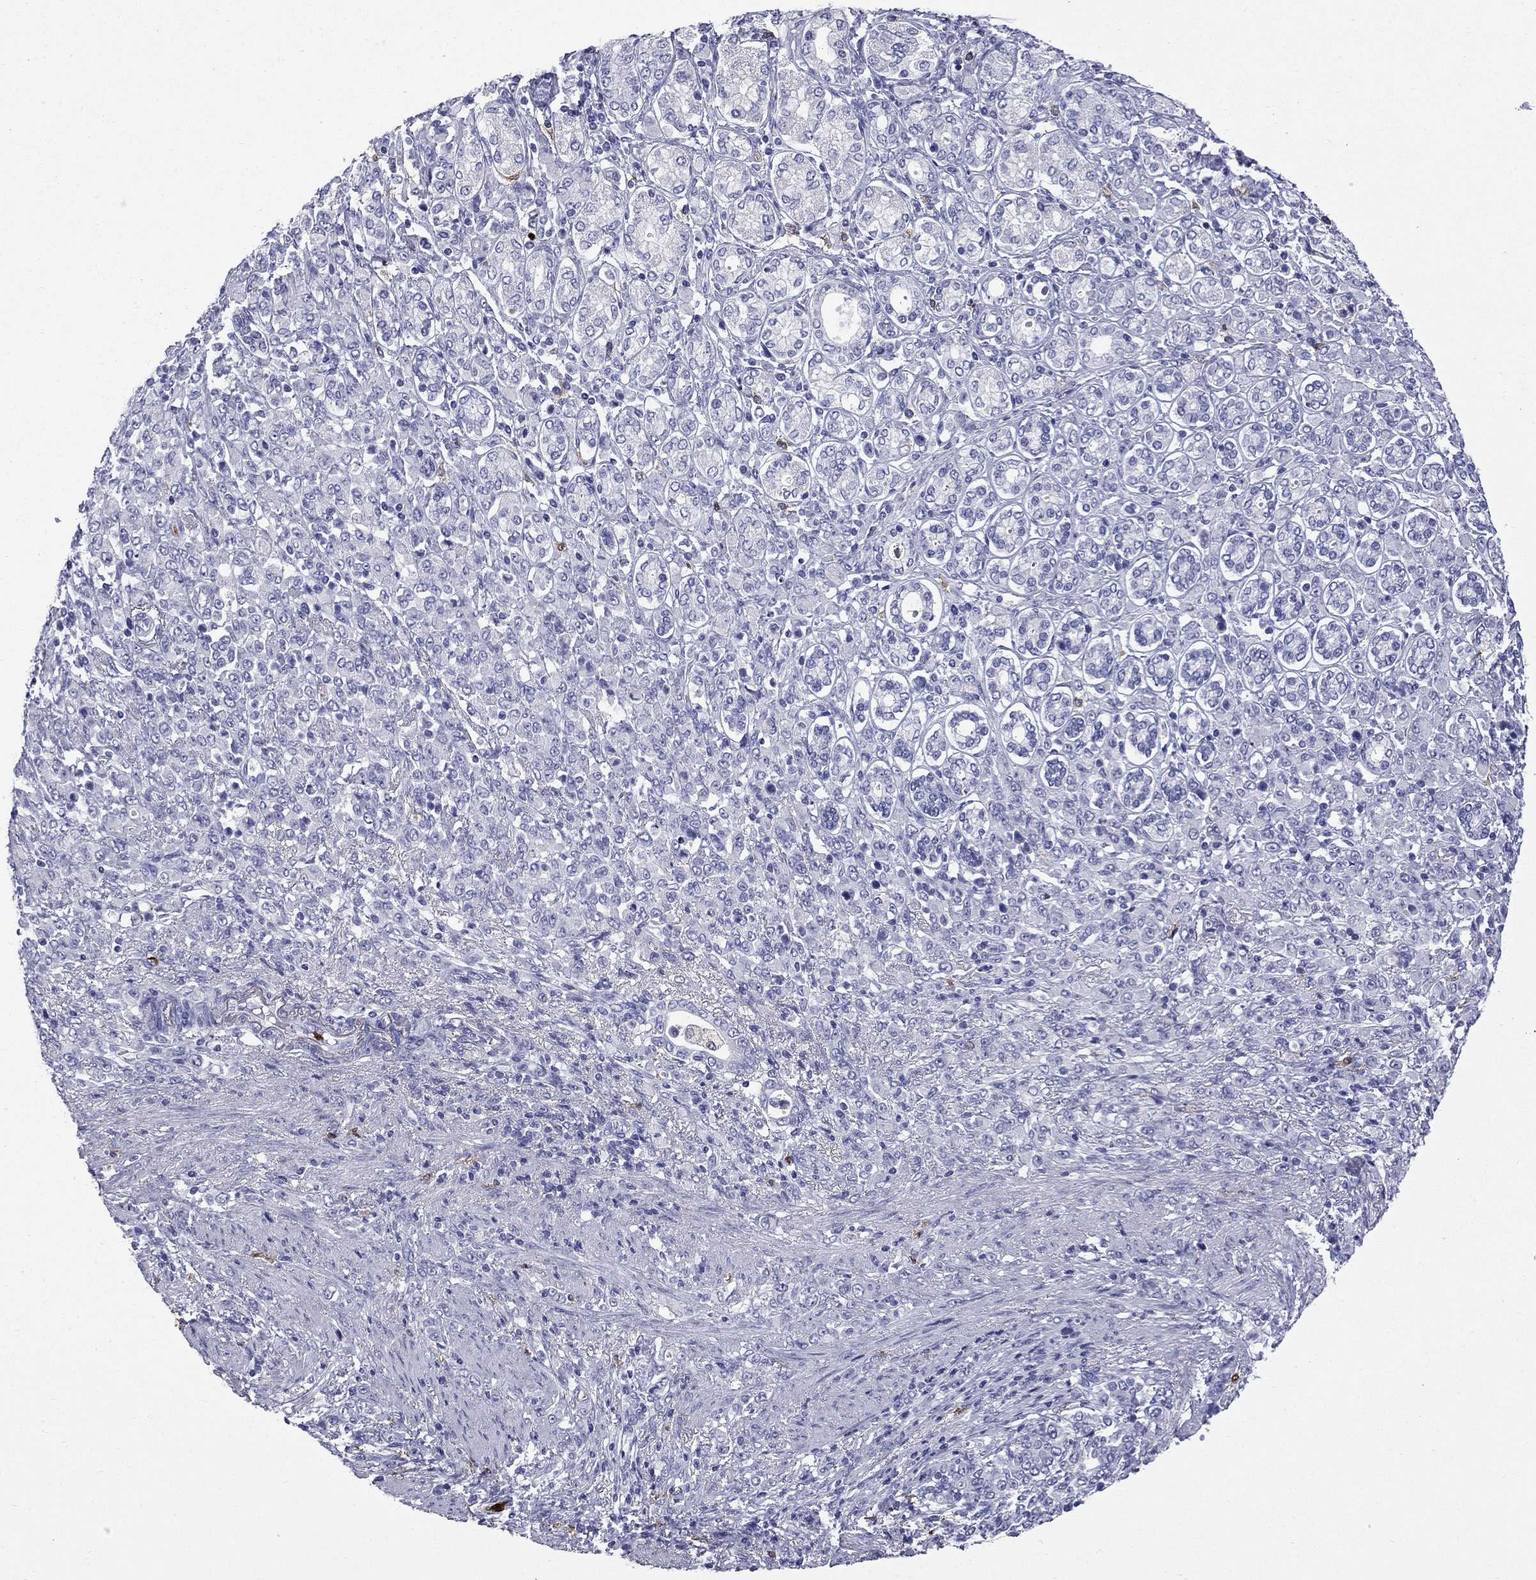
{"staining": {"intensity": "negative", "quantity": "none", "location": "none"}, "tissue": "stomach cancer", "cell_type": "Tumor cells", "image_type": "cancer", "snomed": [{"axis": "morphology", "description": "Normal tissue, NOS"}, {"axis": "morphology", "description": "Adenocarcinoma, NOS"}, {"axis": "topography", "description": "Stomach"}], "caption": "The IHC photomicrograph has no significant expression in tumor cells of stomach adenocarcinoma tissue.", "gene": "TRIM29", "patient": {"sex": "female", "age": 79}}